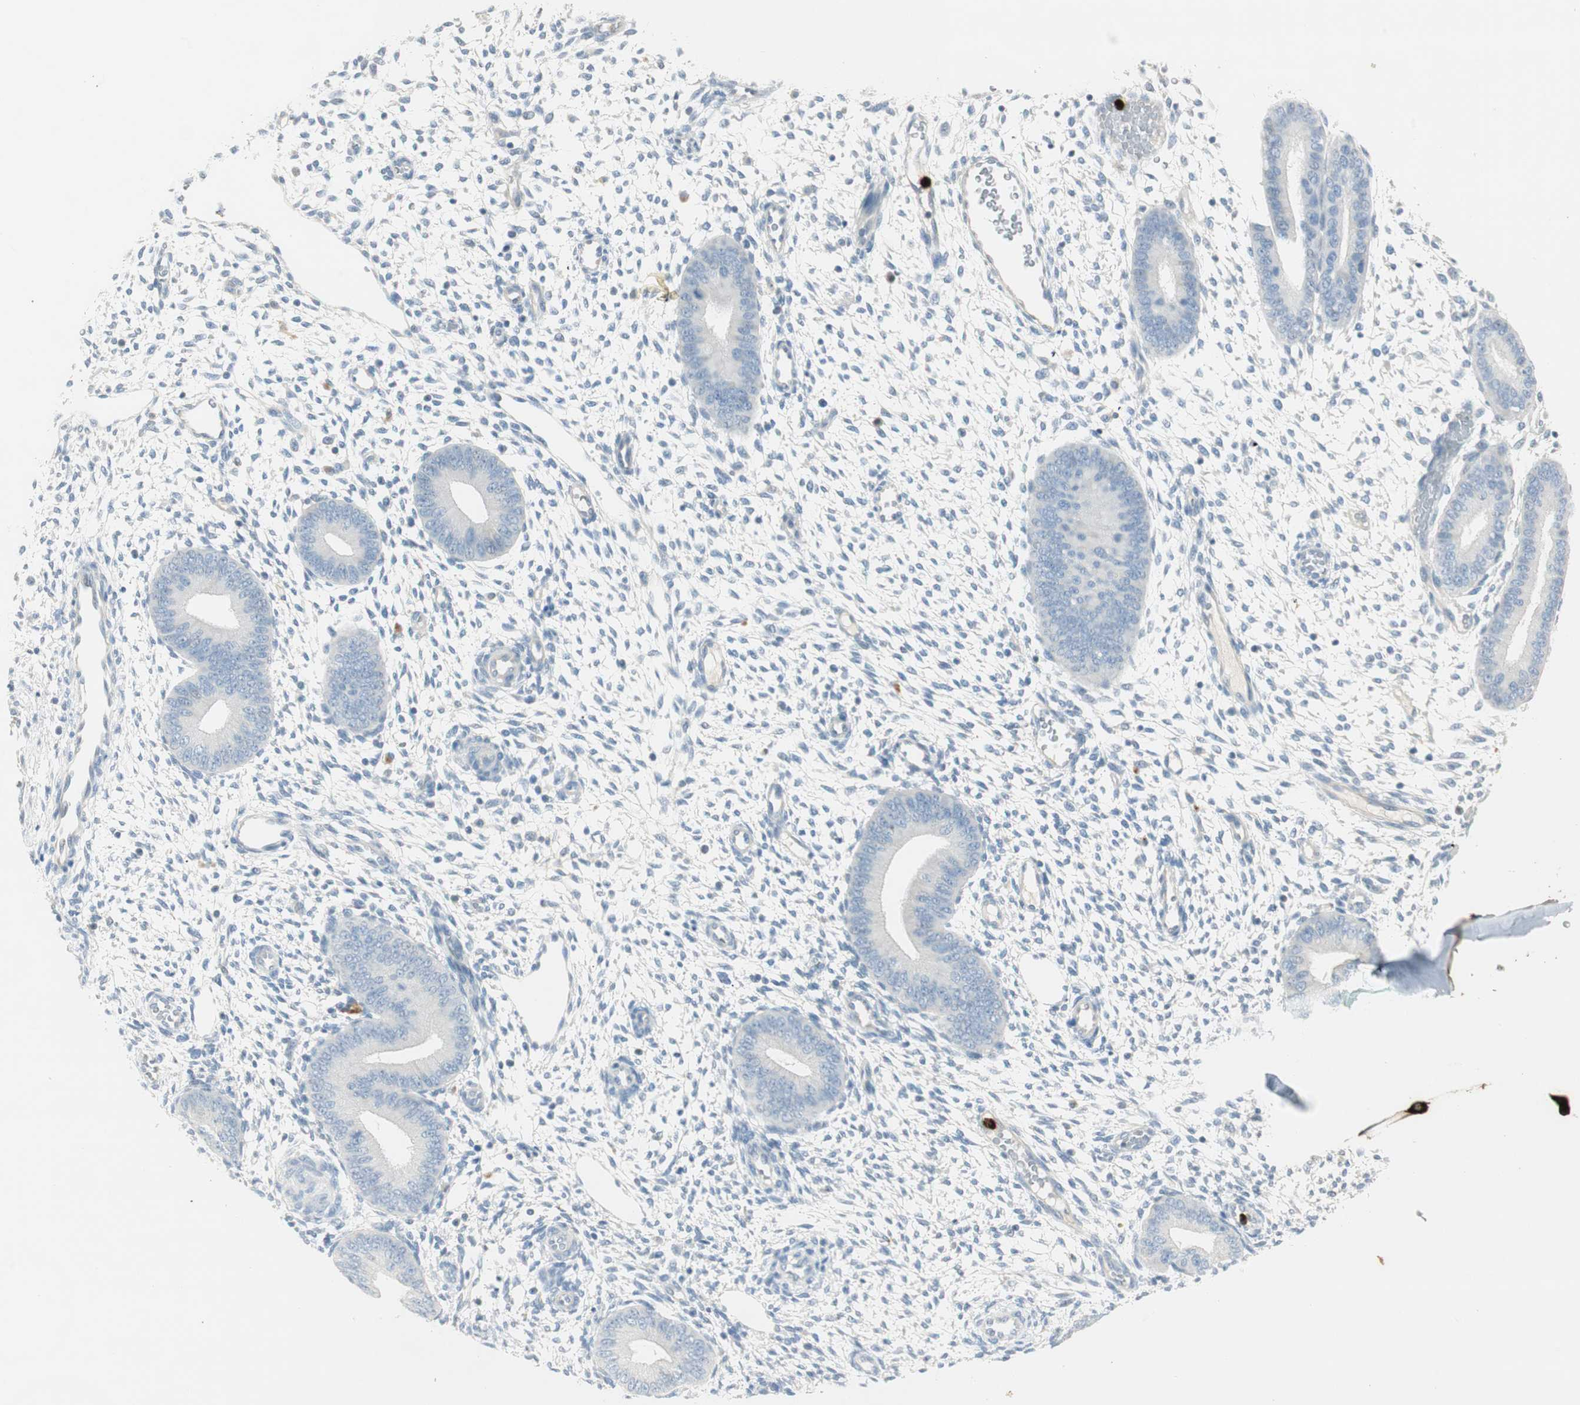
{"staining": {"intensity": "negative", "quantity": "none", "location": "none"}, "tissue": "endometrium", "cell_type": "Cells in endometrial stroma", "image_type": "normal", "snomed": [{"axis": "morphology", "description": "Normal tissue, NOS"}, {"axis": "topography", "description": "Endometrium"}], "caption": "Protein analysis of normal endometrium exhibits no significant positivity in cells in endometrial stroma. Brightfield microscopy of immunohistochemistry (IHC) stained with DAB (brown) and hematoxylin (blue), captured at high magnification.", "gene": "PRTN3", "patient": {"sex": "female", "age": 42}}